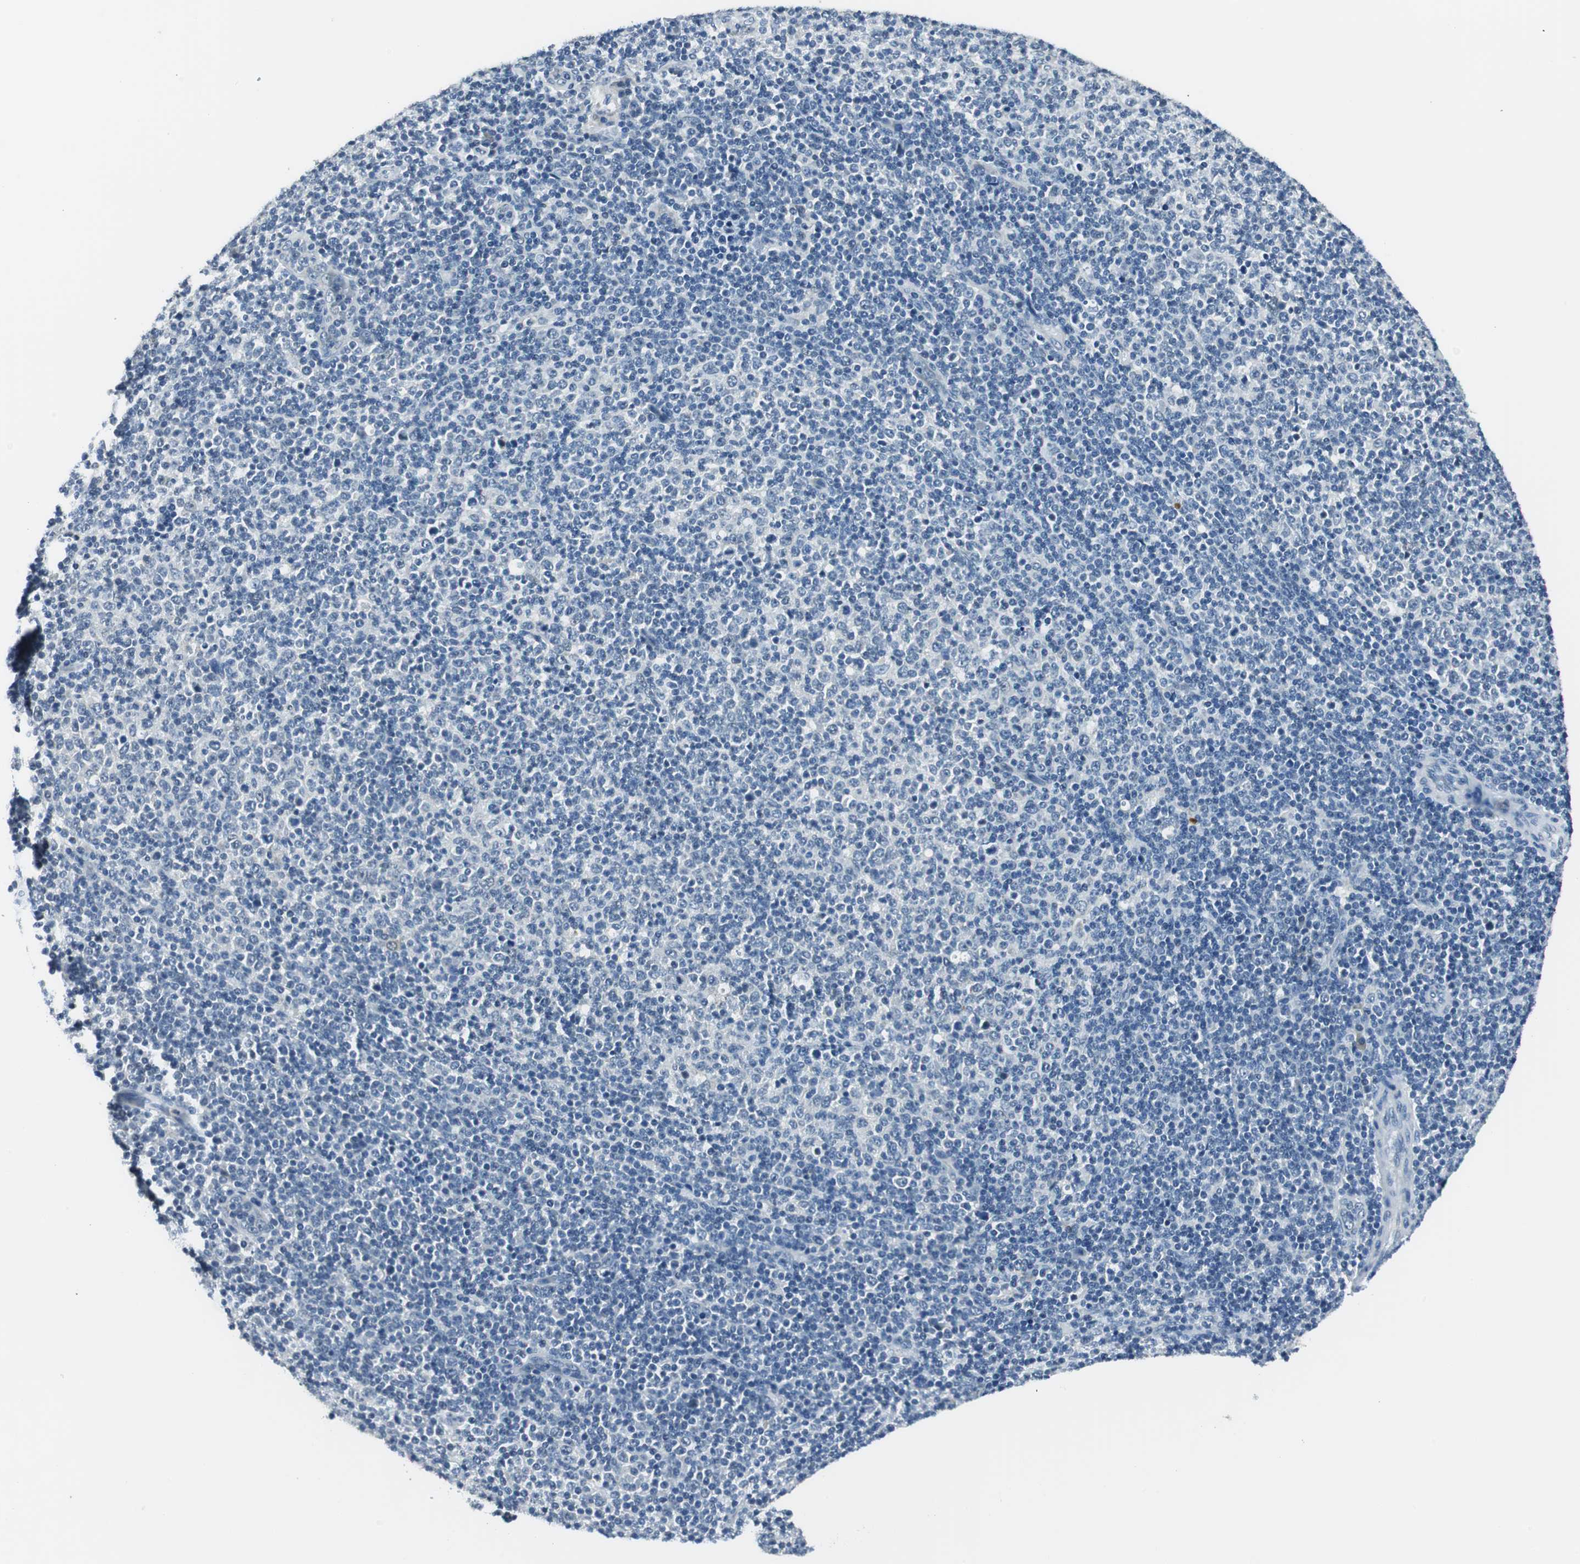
{"staining": {"intensity": "negative", "quantity": "none", "location": "none"}, "tissue": "lymphoma", "cell_type": "Tumor cells", "image_type": "cancer", "snomed": [{"axis": "morphology", "description": "Malignant lymphoma, non-Hodgkin's type, Low grade"}, {"axis": "topography", "description": "Lymph node"}], "caption": "This is an immunohistochemistry histopathology image of human low-grade malignant lymphoma, non-Hodgkin's type. There is no expression in tumor cells.", "gene": "ME1", "patient": {"sex": "male", "age": 70}}